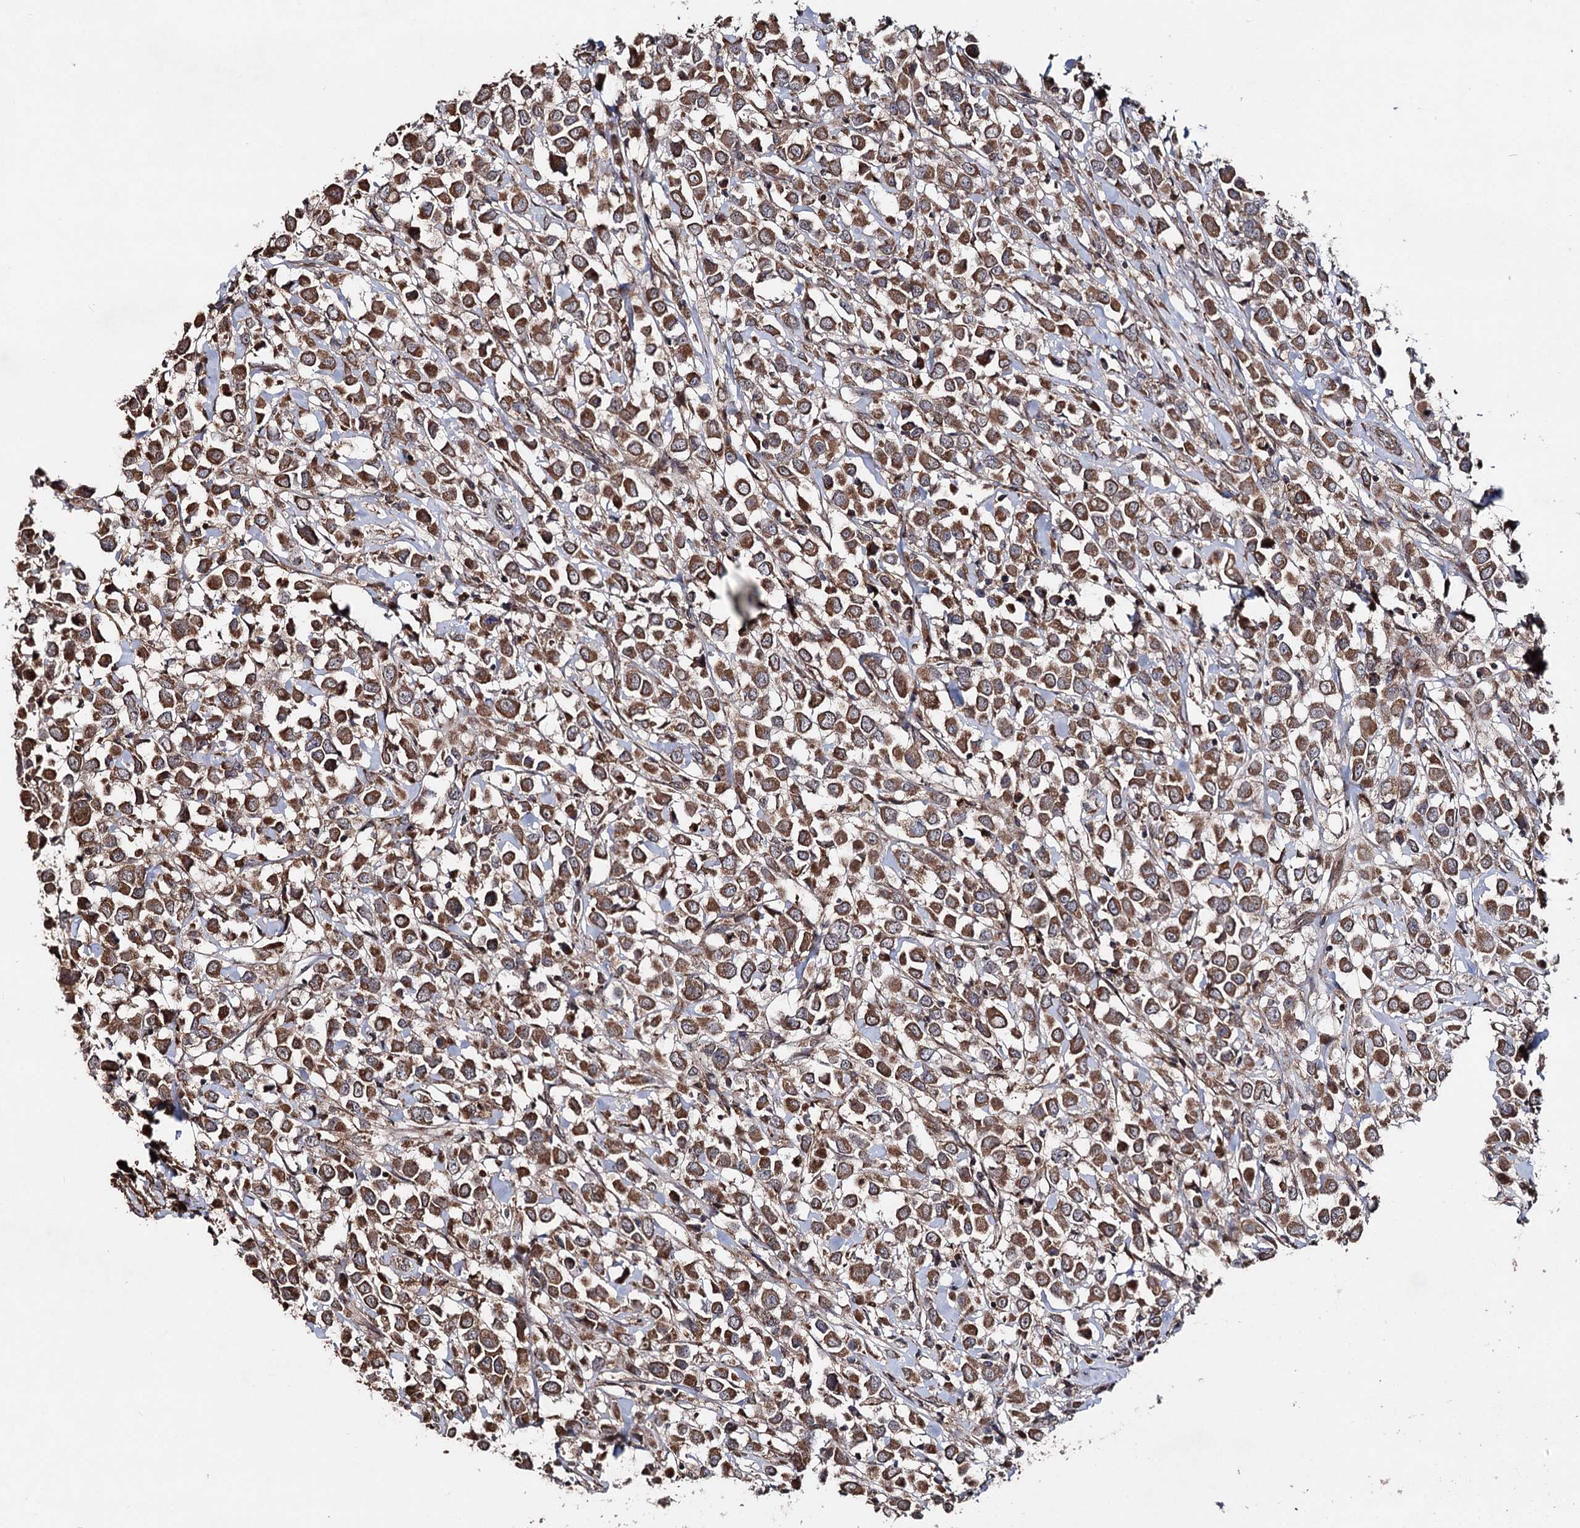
{"staining": {"intensity": "moderate", "quantity": ">75%", "location": "cytoplasmic/membranous"}, "tissue": "breast cancer", "cell_type": "Tumor cells", "image_type": "cancer", "snomed": [{"axis": "morphology", "description": "Duct carcinoma"}, {"axis": "topography", "description": "Breast"}], "caption": "Immunohistochemistry (IHC) of breast cancer (invasive ductal carcinoma) shows medium levels of moderate cytoplasmic/membranous positivity in approximately >75% of tumor cells.", "gene": "MINDY3", "patient": {"sex": "female", "age": 61}}